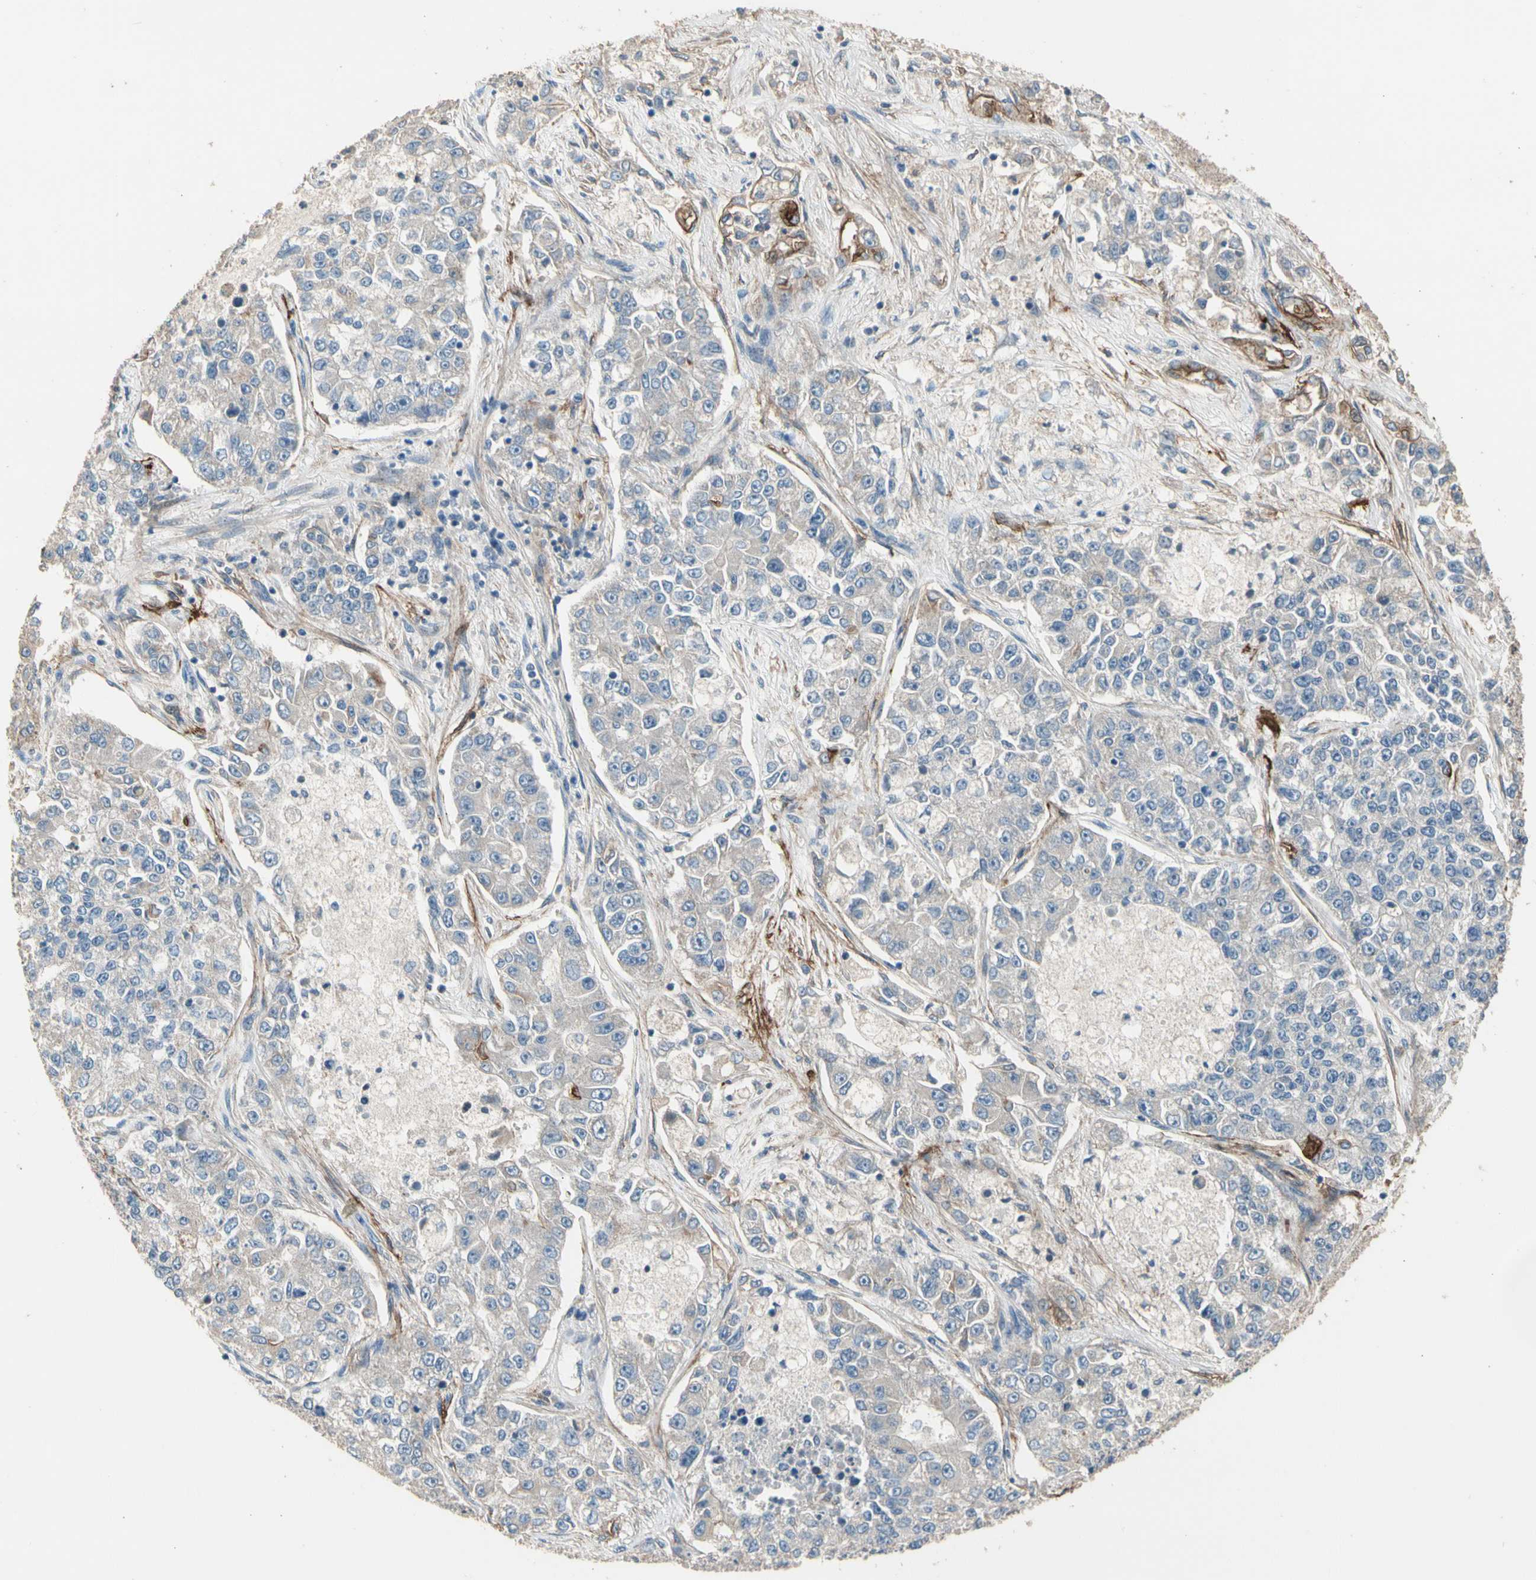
{"staining": {"intensity": "weak", "quantity": "25%-75%", "location": "cytoplasmic/membranous"}, "tissue": "lung cancer", "cell_type": "Tumor cells", "image_type": "cancer", "snomed": [{"axis": "morphology", "description": "Adenocarcinoma, NOS"}, {"axis": "topography", "description": "Lung"}], "caption": "Weak cytoplasmic/membranous staining is identified in about 25%-75% of tumor cells in lung adenocarcinoma.", "gene": "SUSD2", "patient": {"sex": "male", "age": 49}}